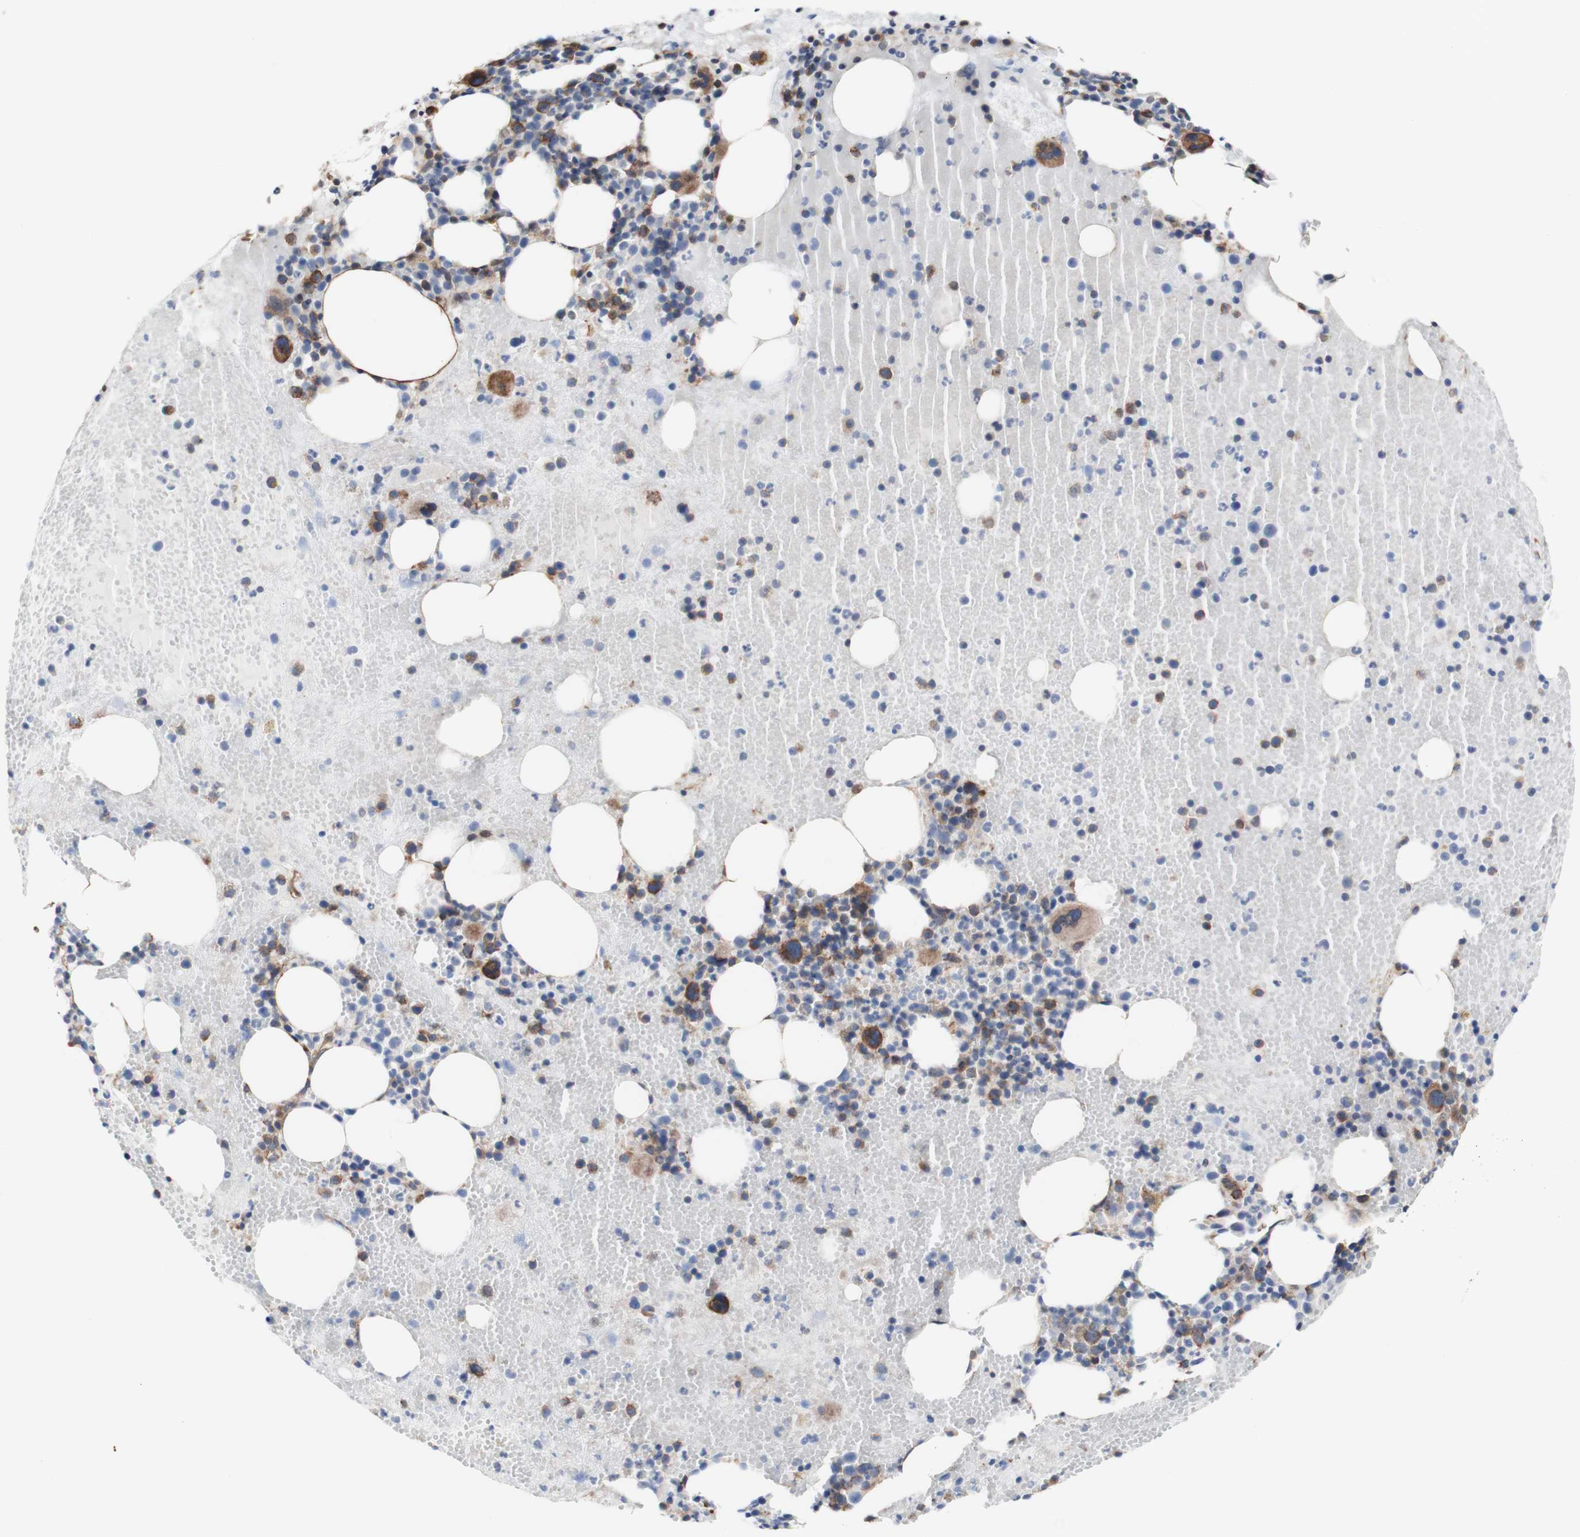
{"staining": {"intensity": "moderate", "quantity": "25%-75%", "location": "cytoplasmic/membranous"}, "tissue": "bone marrow", "cell_type": "Hematopoietic cells", "image_type": "normal", "snomed": [{"axis": "morphology", "description": "Normal tissue, NOS"}, {"axis": "morphology", "description": "Inflammation, NOS"}, {"axis": "topography", "description": "Bone marrow"}], "caption": "IHC histopathology image of unremarkable bone marrow: bone marrow stained using immunohistochemistry (IHC) exhibits medium levels of moderate protein expression localized specifically in the cytoplasmic/membranous of hematopoietic cells, appearing as a cytoplasmic/membranous brown color.", "gene": "LRIG3", "patient": {"sex": "male", "age": 43}}